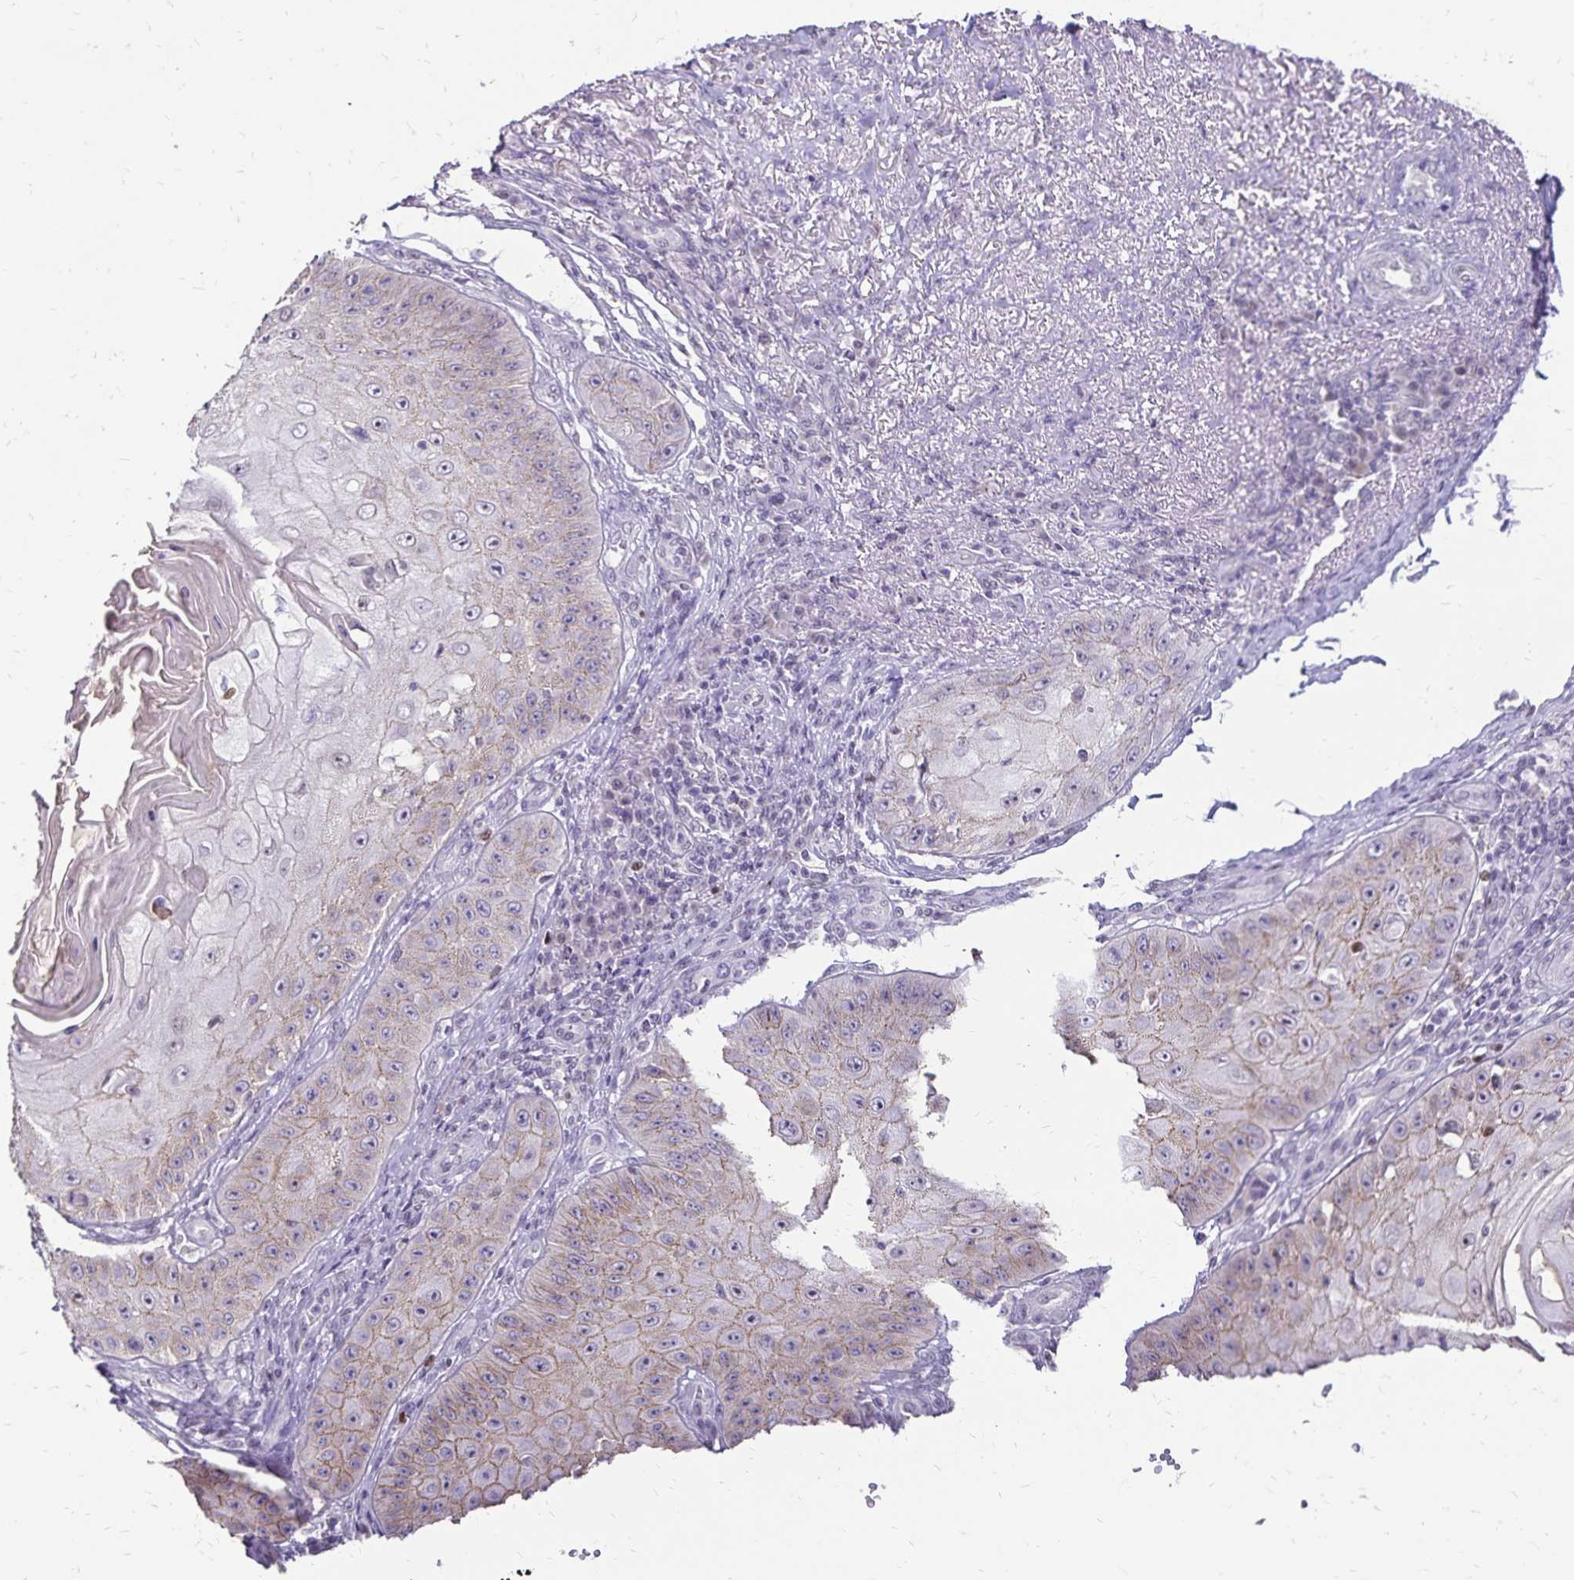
{"staining": {"intensity": "weak", "quantity": "<25%", "location": "cytoplasmic/membranous"}, "tissue": "skin cancer", "cell_type": "Tumor cells", "image_type": "cancer", "snomed": [{"axis": "morphology", "description": "Squamous cell carcinoma, NOS"}, {"axis": "topography", "description": "Skin"}], "caption": "Skin squamous cell carcinoma was stained to show a protein in brown. There is no significant expression in tumor cells.", "gene": "POLB", "patient": {"sex": "male", "age": 70}}